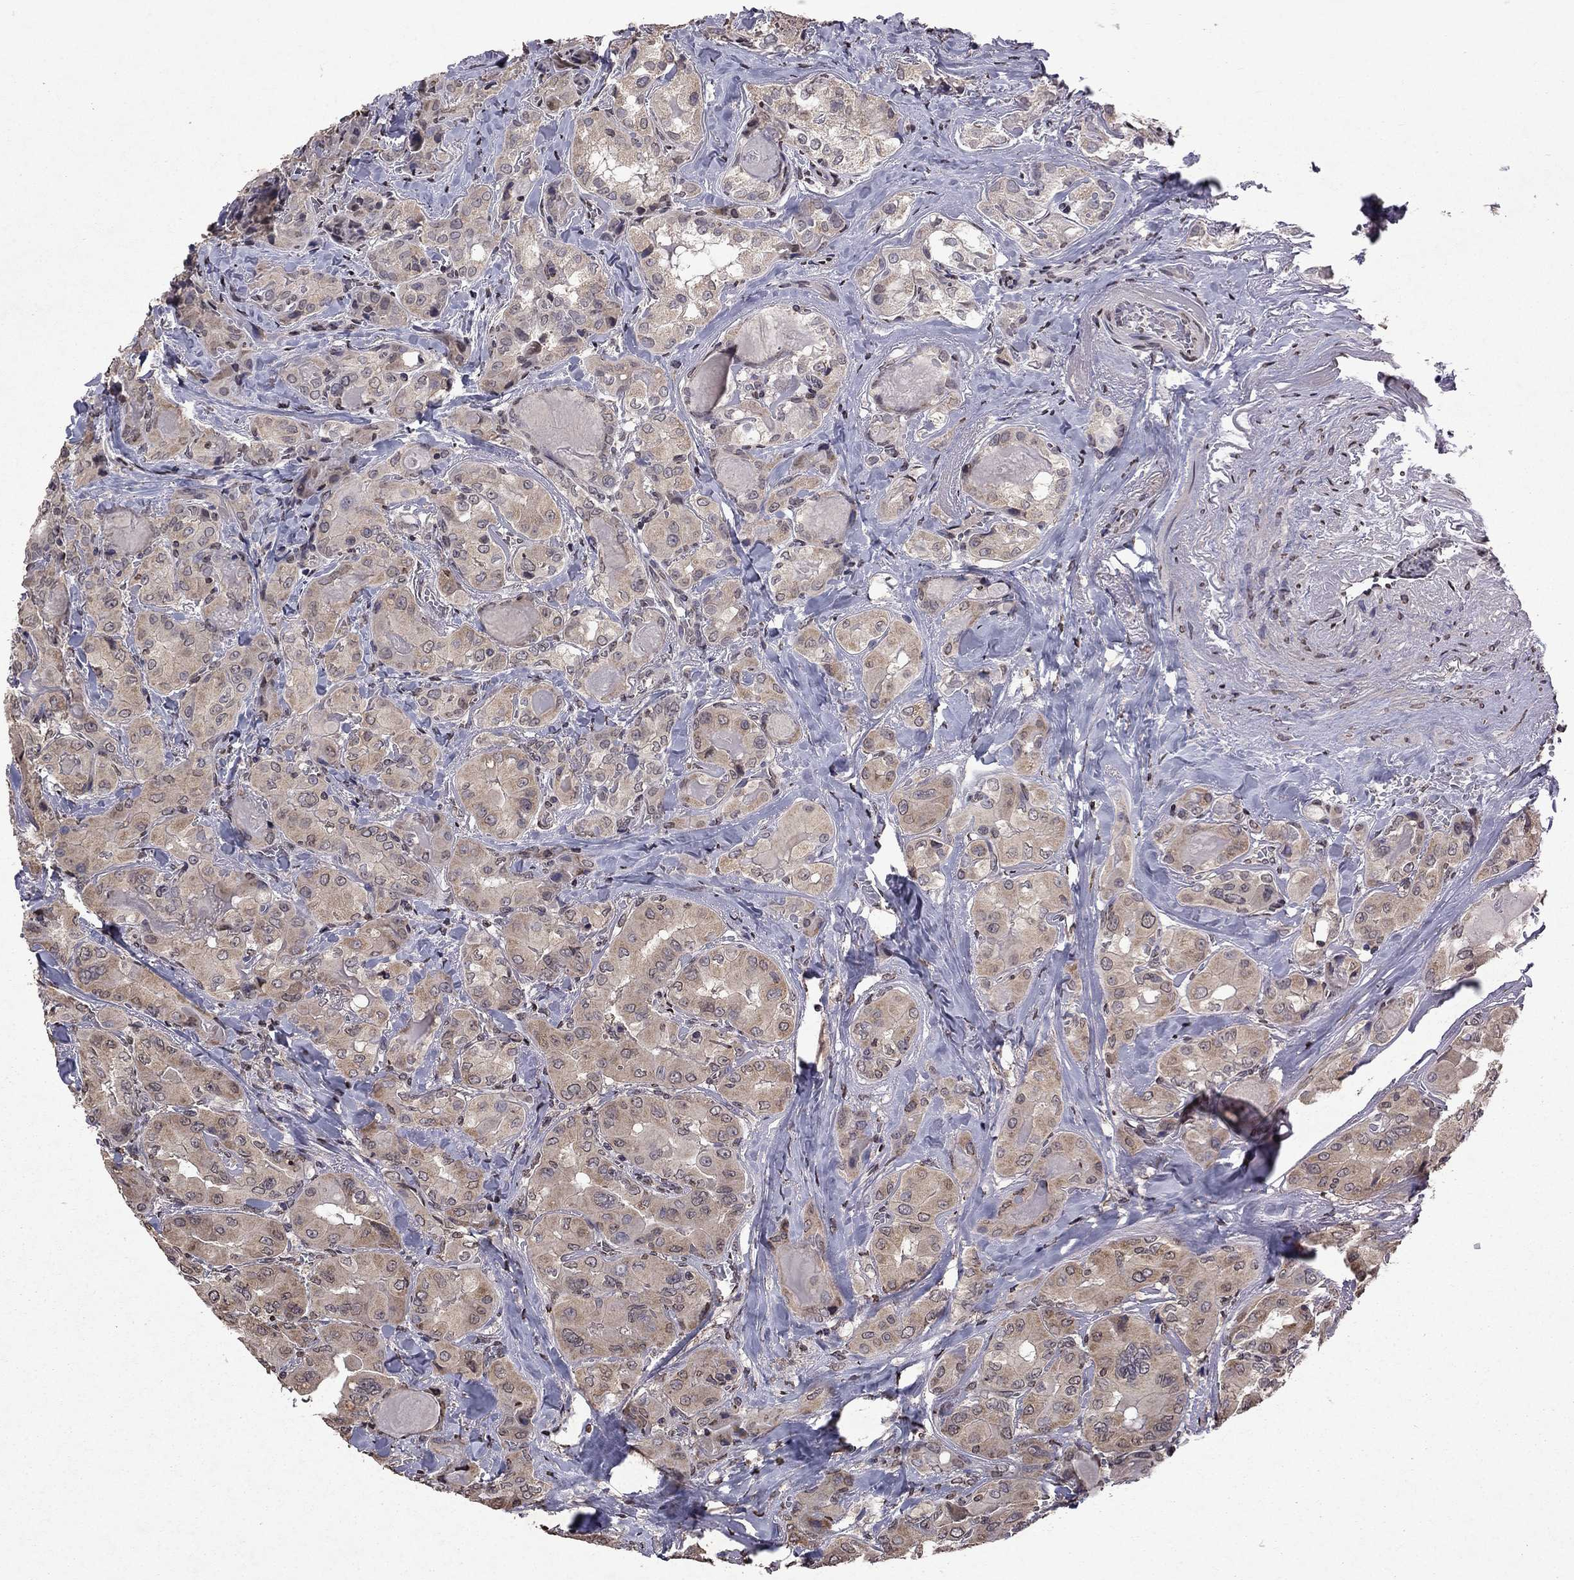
{"staining": {"intensity": "weak", "quantity": ">75%", "location": "cytoplasmic/membranous"}, "tissue": "thyroid cancer", "cell_type": "Tumor cells", "image_type": "cancer", "snomed": [{"axis": "morphology", "description": "Normal tissue, NOS"}, {"axis": "morphology", "description": "Papillary adenocarcinoma, NOS"}, {"axis": "topography", "description": "Thyroid gland"}], "caption": "Weak cytoplasmic/membranous protein positivity is present in about >75% of tumor cells in thyroid cancer (papillary adenocarcinoma).", "gene": "TTC38", "patient": {"sex": "female", "age": 66}}